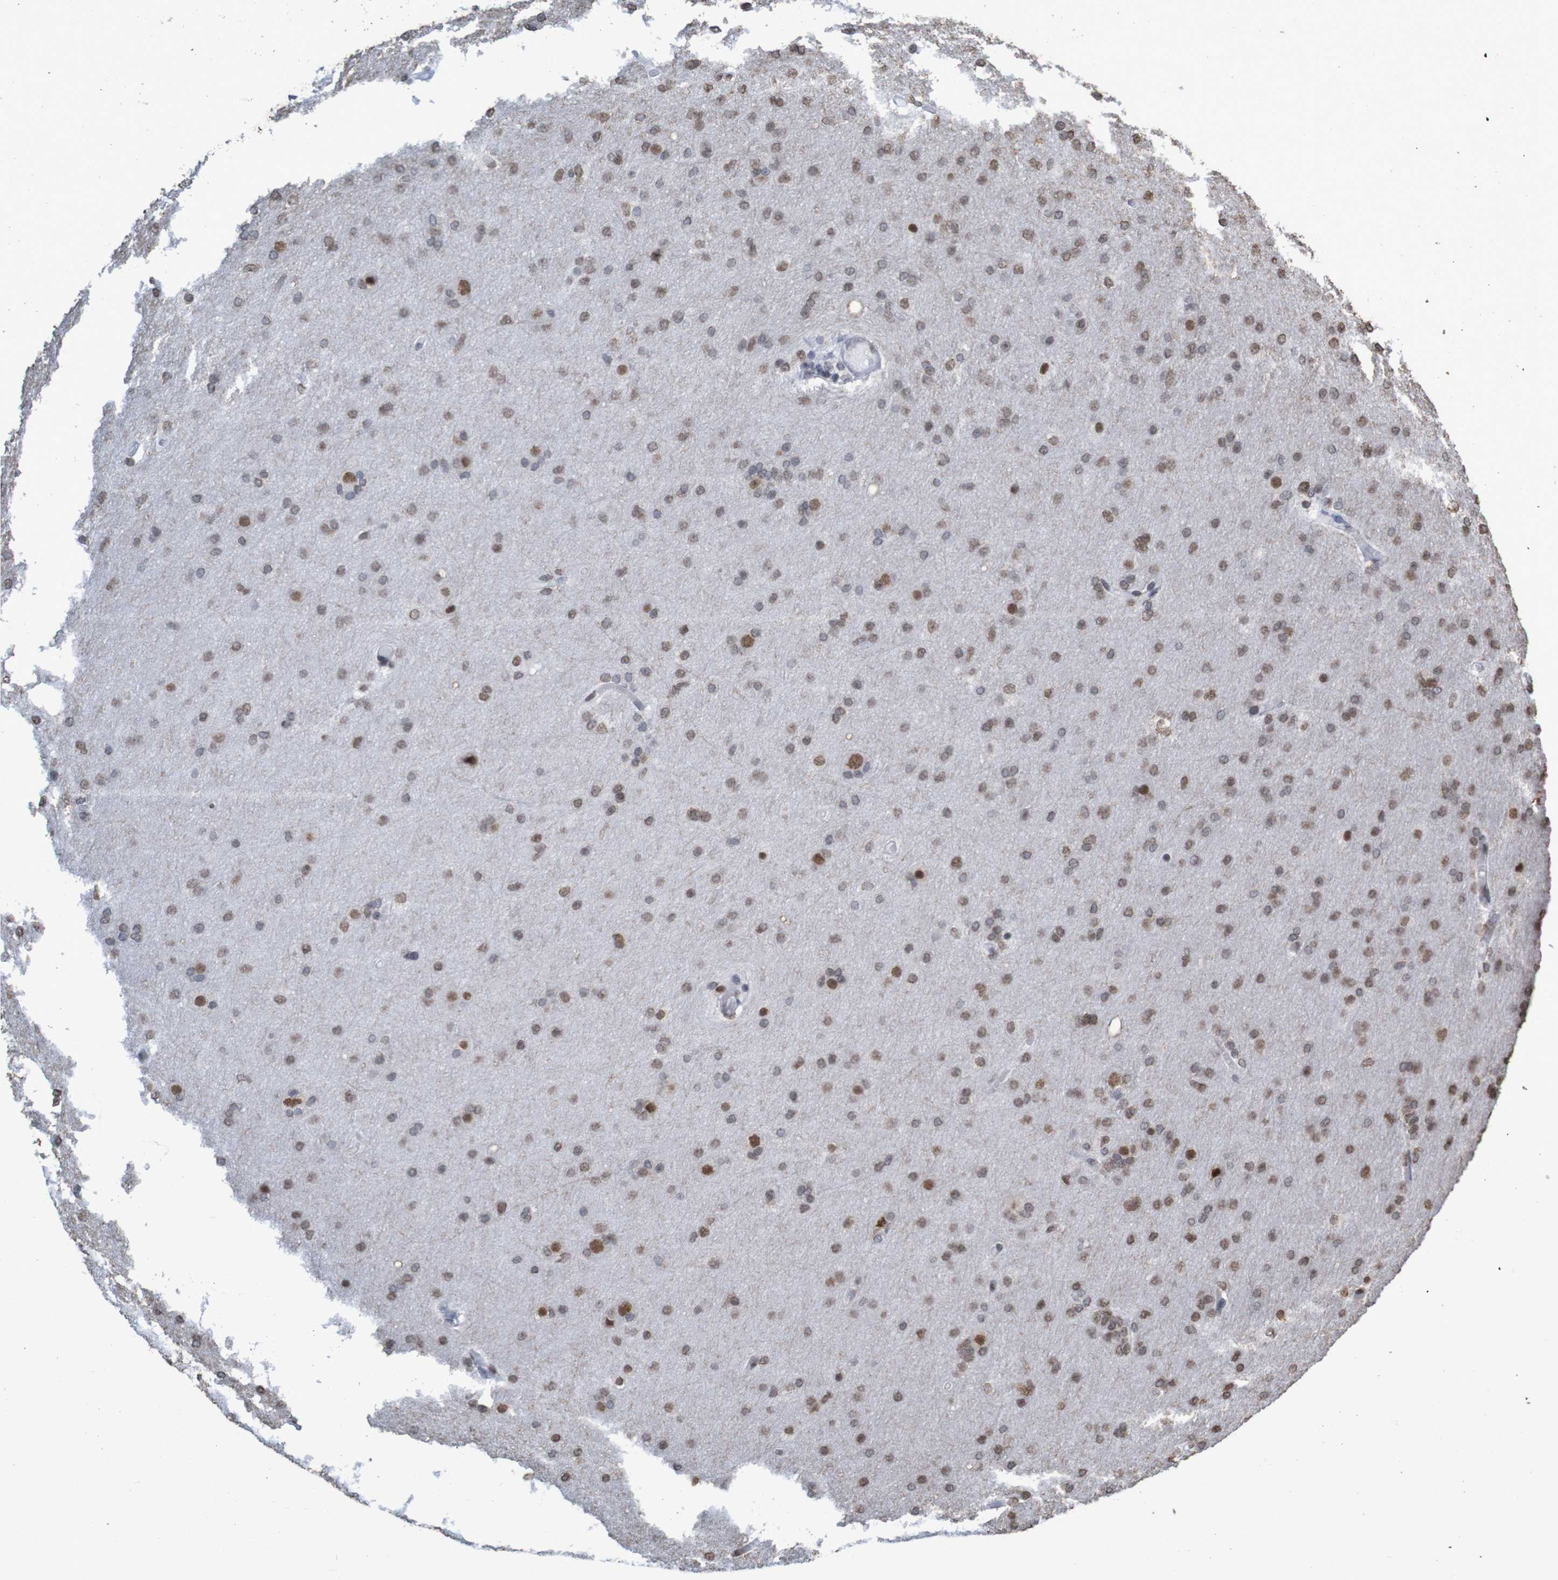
{"staining": {"intensity": "moderate", "quantity": "25%-75%", "location": "nuclear"}, "tissue": "glioma", "cell_type": "Tumor cells", "image_type": "cancer", "snomed": [{"axis": "morphology", "description": "Glioma, malignant, High grade"}, {"axis": "topography", "description": "Cerebral cortex"}], "caption": "Moderate nuclear protein staining is seen in approximately 25%-75% of tumor cells in glioma.", "gene": "GFI1", "patient": {"sex": "female", "age": 36}}